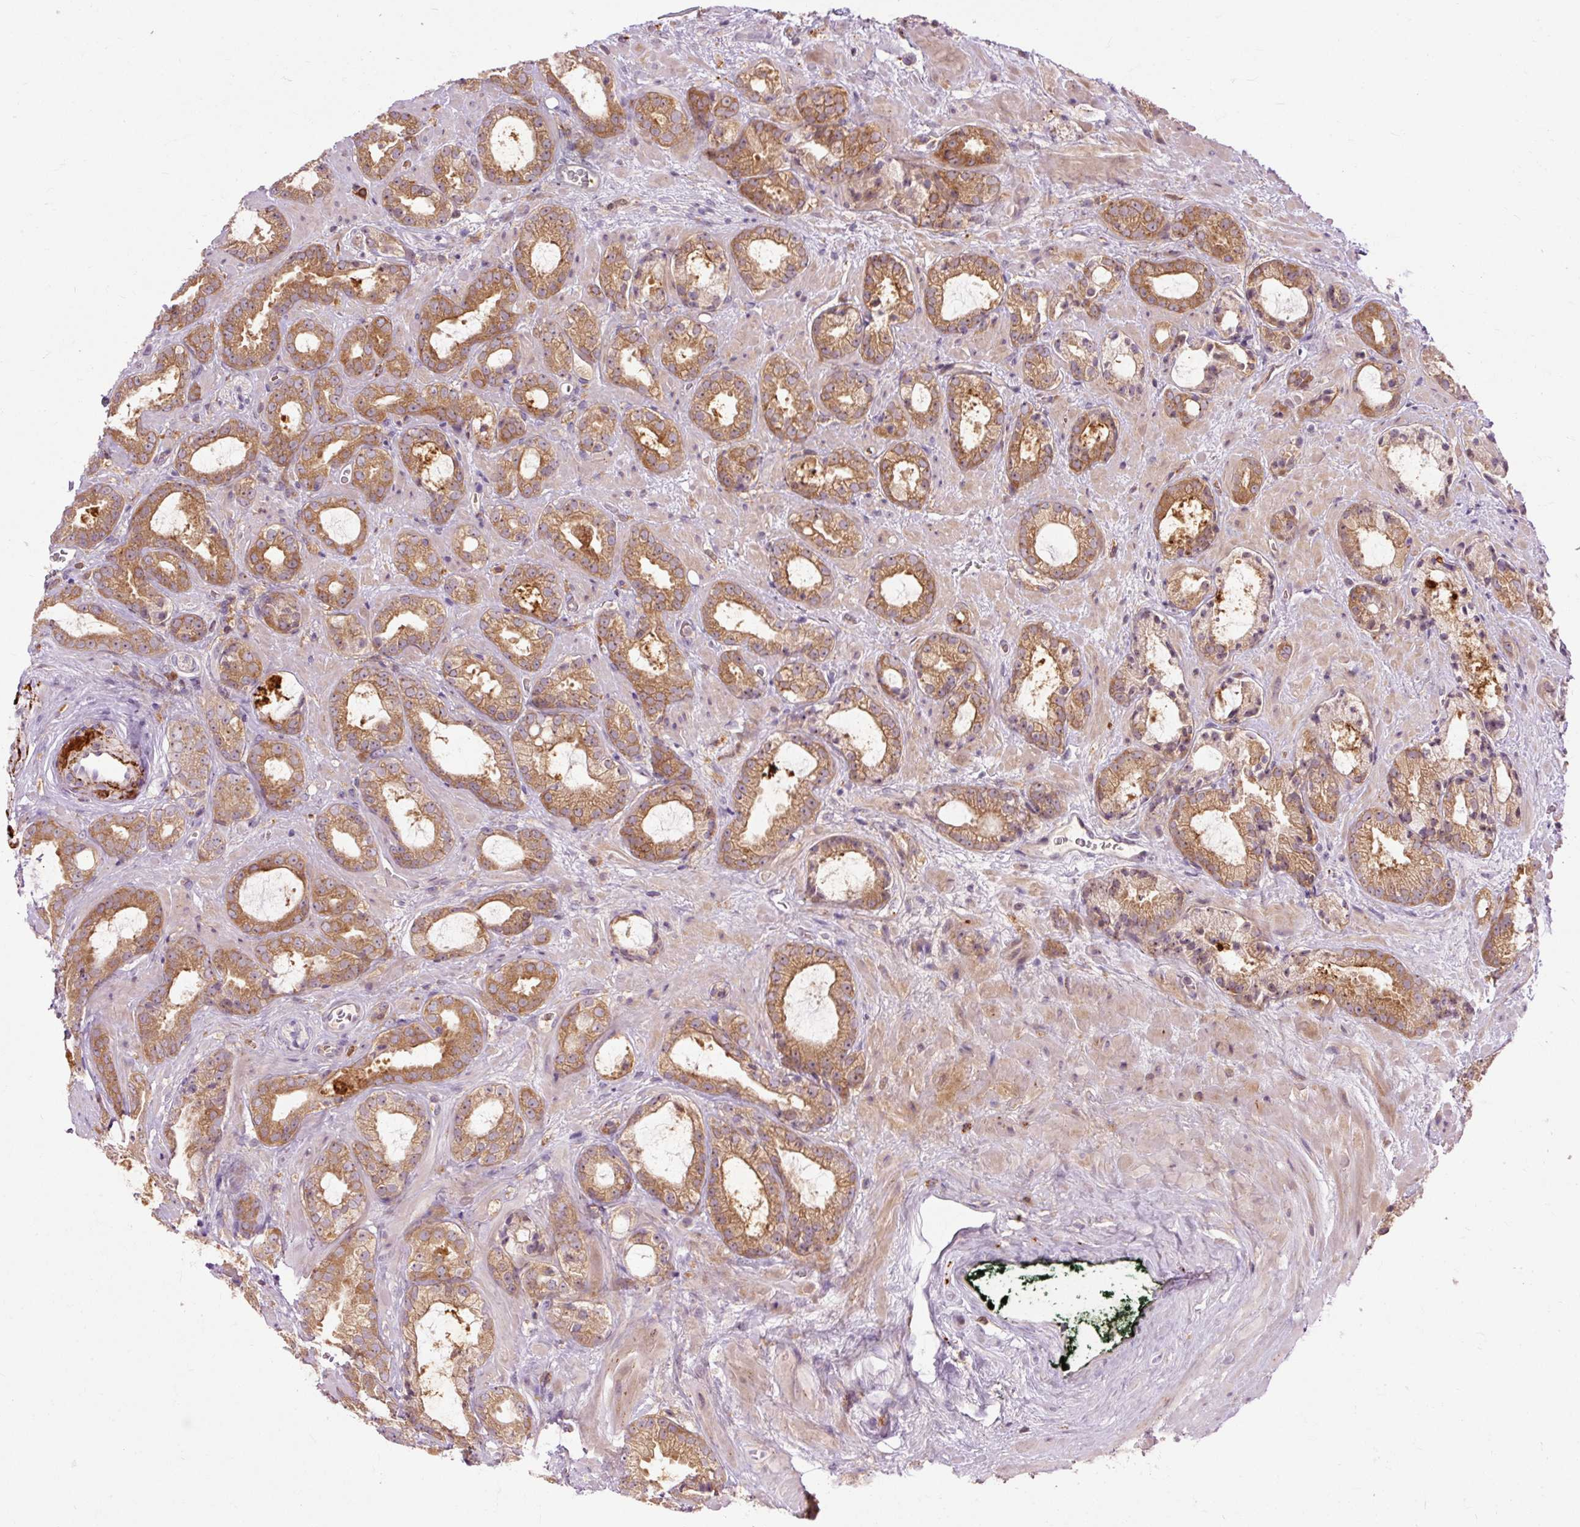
{"staining": {"intensity": "moderate", "quantity": ">75%", "location": "cytoplasmic/membranous"}, "tissue": "prostate cancer", "cell_type": "Tumor cells", "image_type": "cancer", "snomed": [{"axis": "morphology", "description": "Adenocarcinoma, Low grade"}, {"axis": "topography", "description": "Prostate"}], "caption": "A micrograph of human prostate cancer (low-grade adenocarcinoma) stained for a protein displays moderate cytoplasmic/membranous brown staining in tumor cells.", "gene": "CEBPZ", "patient": {"sex": "male", "age": 62}}